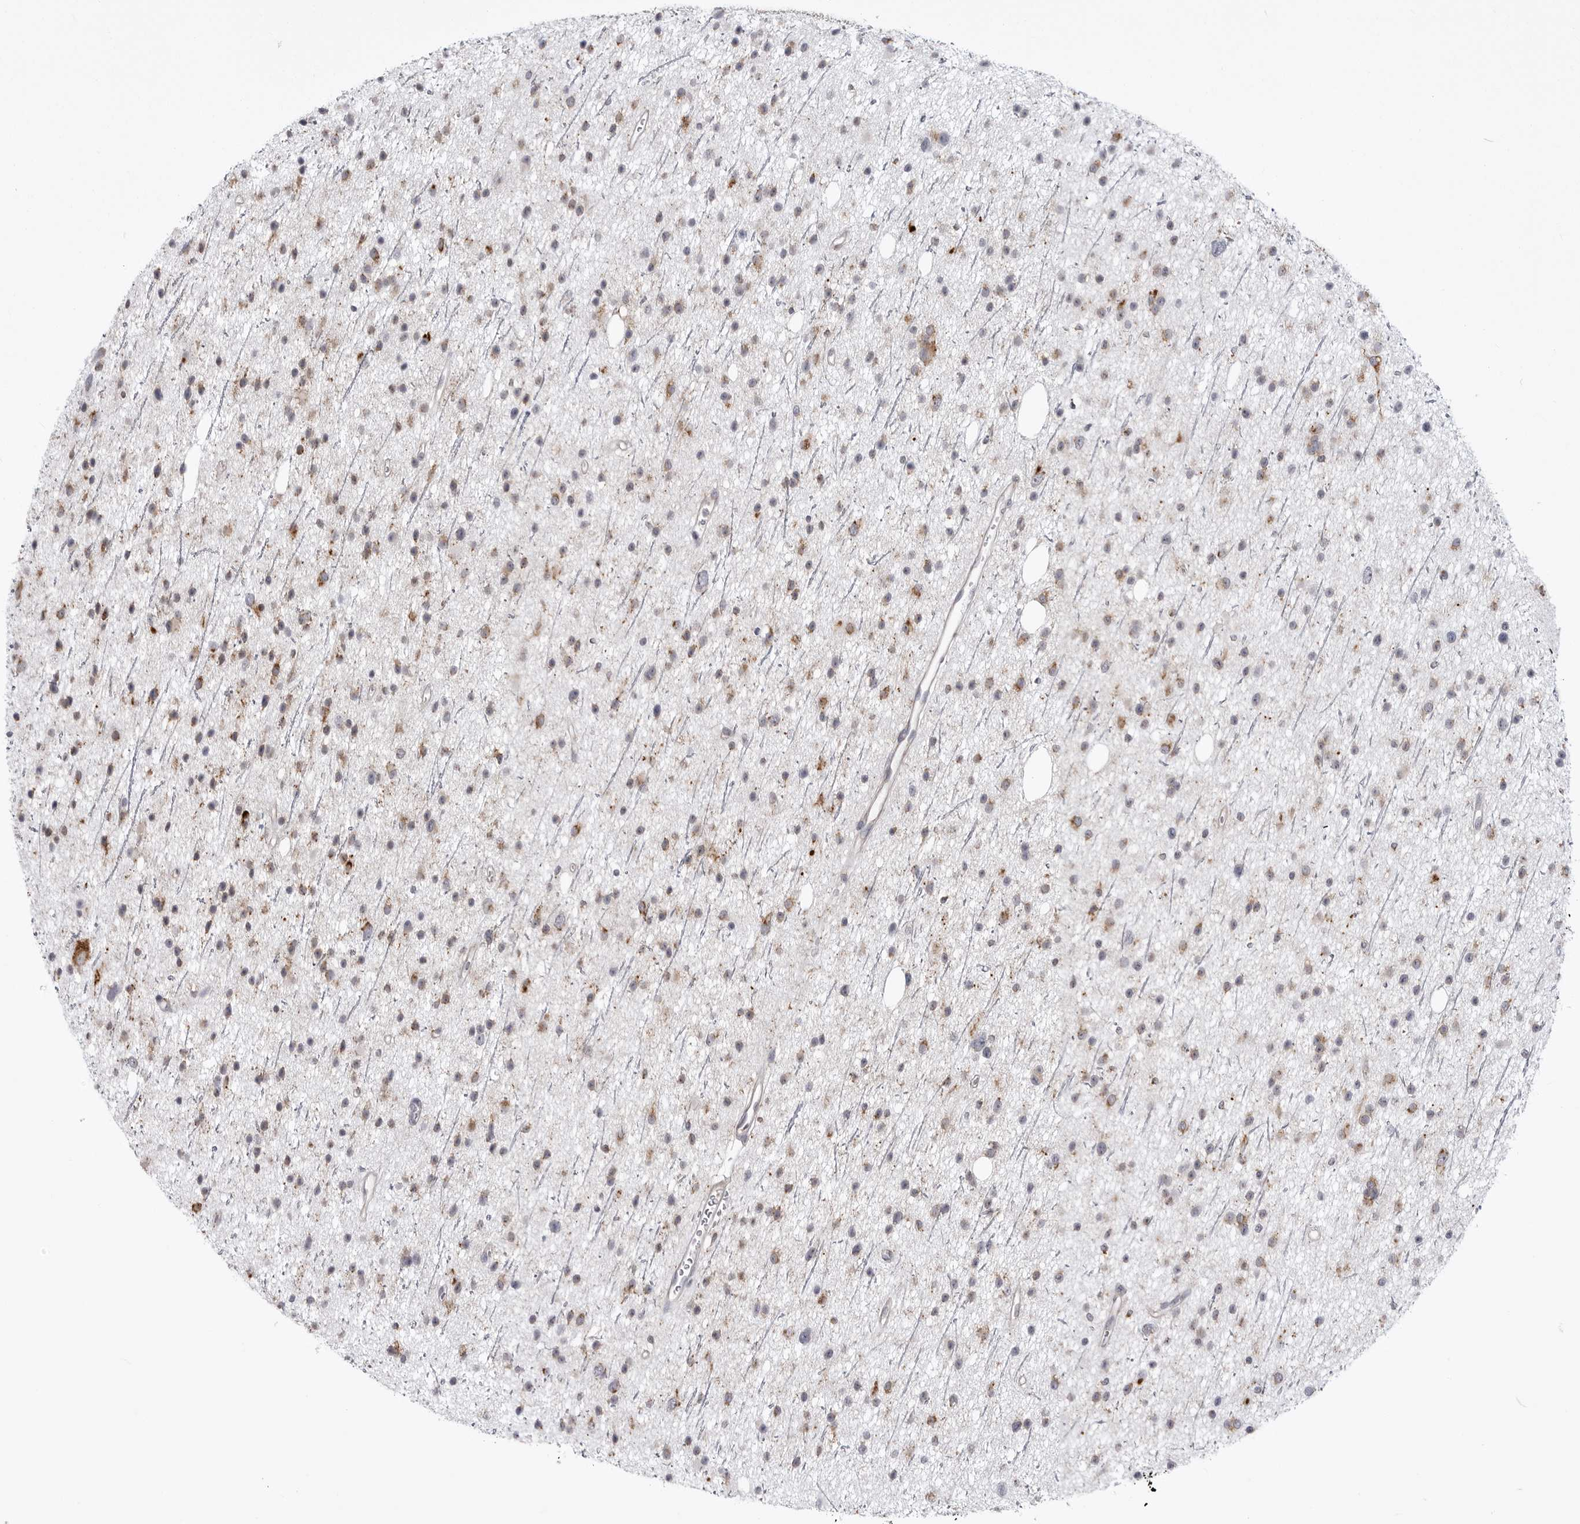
{"staining": {"intensity": "weak", "quantity": "25%-75%", "location": "cytoplasmic/membranous"}, "tissue": "glioma", "cell_type": "Tumor cells", "image_type": "cancer", "snomed": [{"axis": "morphology", "description": "Glioma, malignant, Low grade"}, {"axis": "topography", "description": "Cerebral cortex"}], "caption": "Immunohistochemistry (IHC) (DAB (3,3'-diaminobenzidine)) staining of human malignant glioma (low-grade) displays weak cytoplasmic/membranous protein staining in about 25%-75% of tumor cells.", "gene": "FH", "patient": {"sex": "female", "age": 39}}